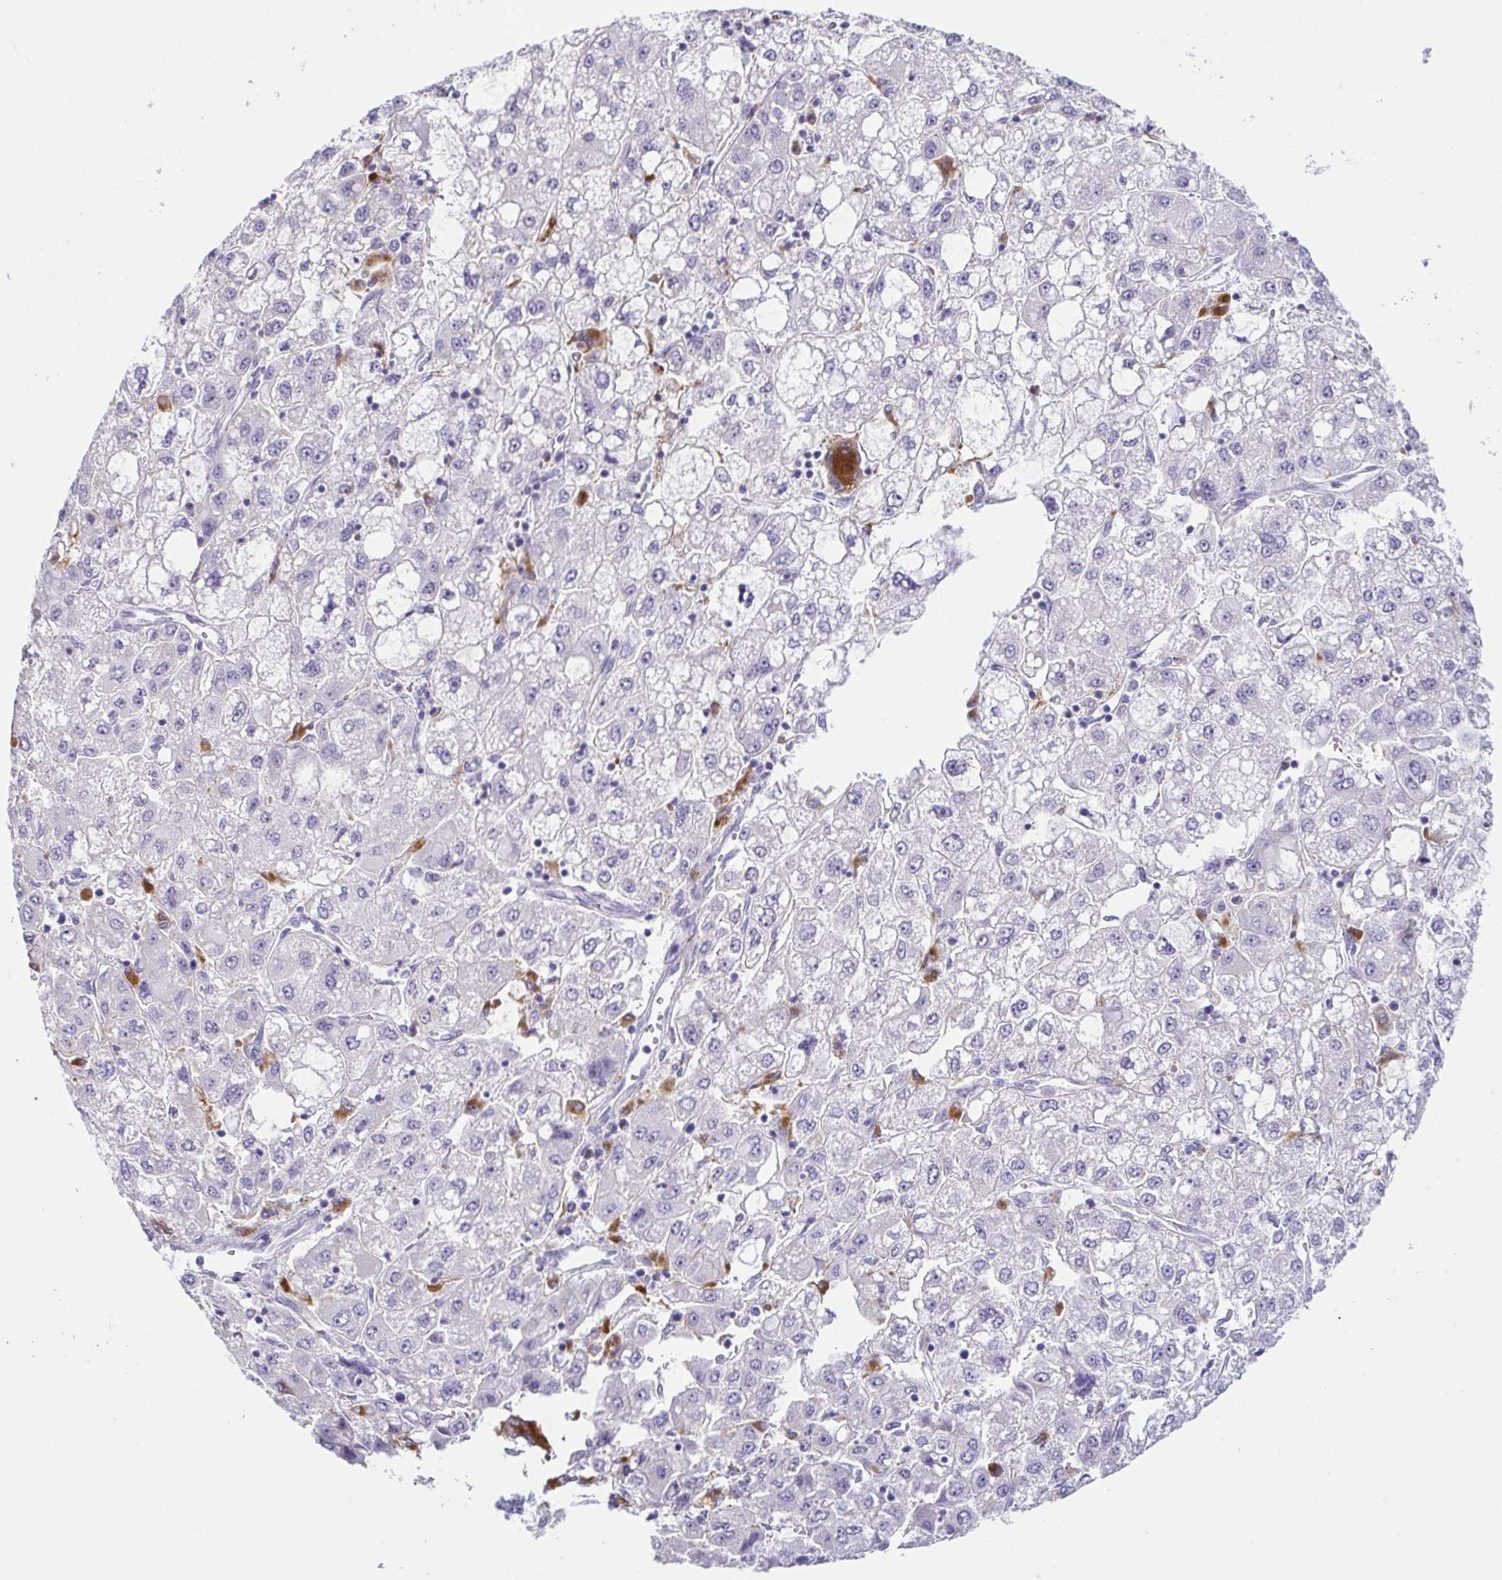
{"staining": {"intensity": "negative", "quantity": "none", "location": "none"}, "tissue": "liver cancer", "cell_type": "Tumor cells", "image_type": "cancer", "snomed": [{"axis": "morphology", "description": "Carcinoma, Hepatocellular, NOS"}, {"axis": "topography", "description": "Liver"}], "caption": "Immunohistochemistry (IHC) micrograph of neoplastic tissue: hepatocellular carcinoma (liver) stained with DAB exhibits no significant protein positivity in tumor cells. The staining is performed using DAB brown chromogen with nuclei counter-stained in using hematoxylin.", "gene": "ATP6V1G2", "patient": {"sex": "male", "age": 40}}